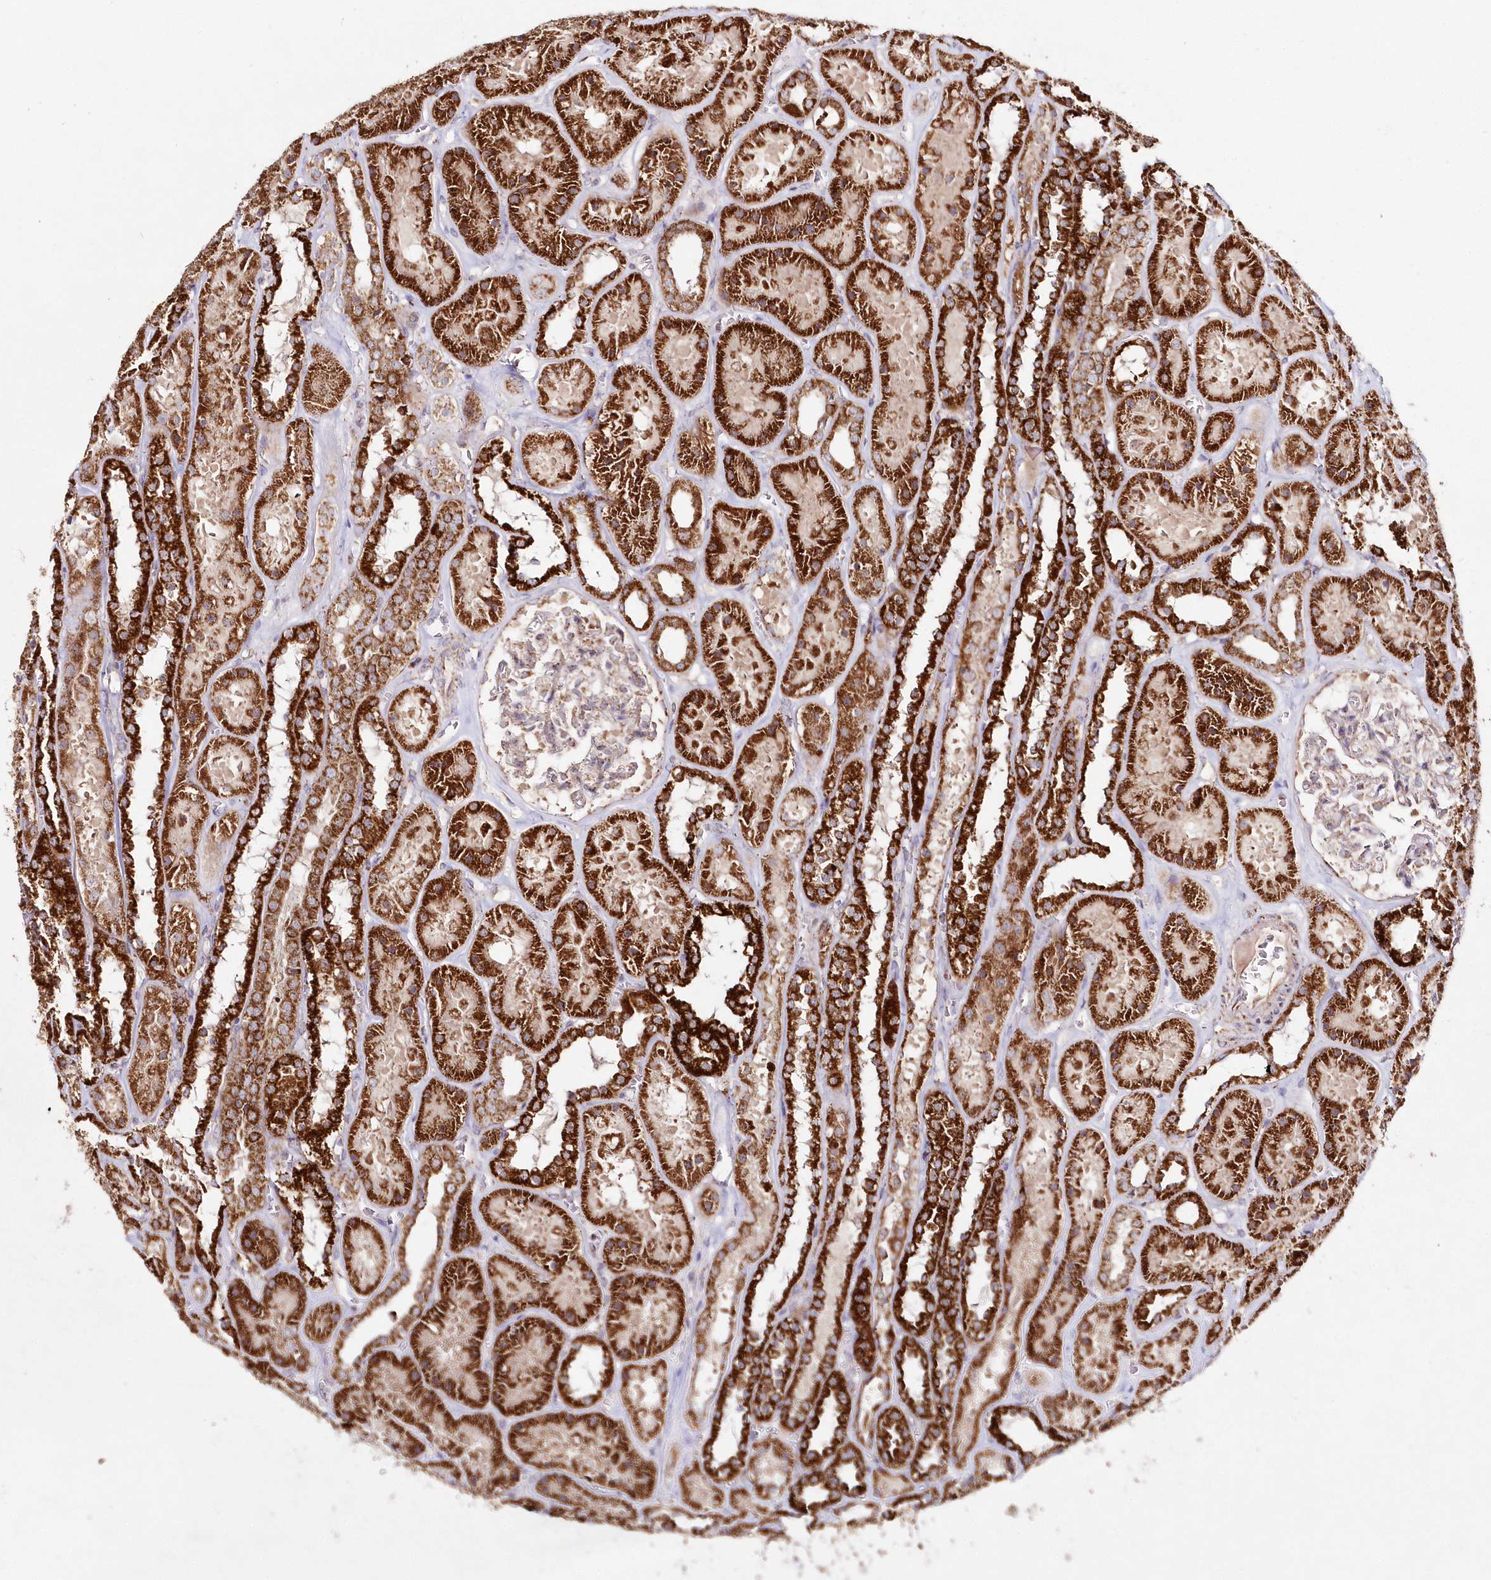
{"staining": {"intensity": "weak", "quantity": "25%-75%", "location": "cytoplasmic/membranous"}, "tissue": "kidney", "cell_type": "Cells in glomeruli", "image_type": "normal", "snomed": [{"axis": "morphology", "description": "Normal tissue, NOS"}, {"axis": "topography", "description": "Kidney"}], "caption": "Kidney stained with IHC demonstrates weak cytoplasmic/membranous expression in about 25%-75% of cells in glomeruli.", "gene": "DNA2", "patient": {"sex": "female", "age": 41}}